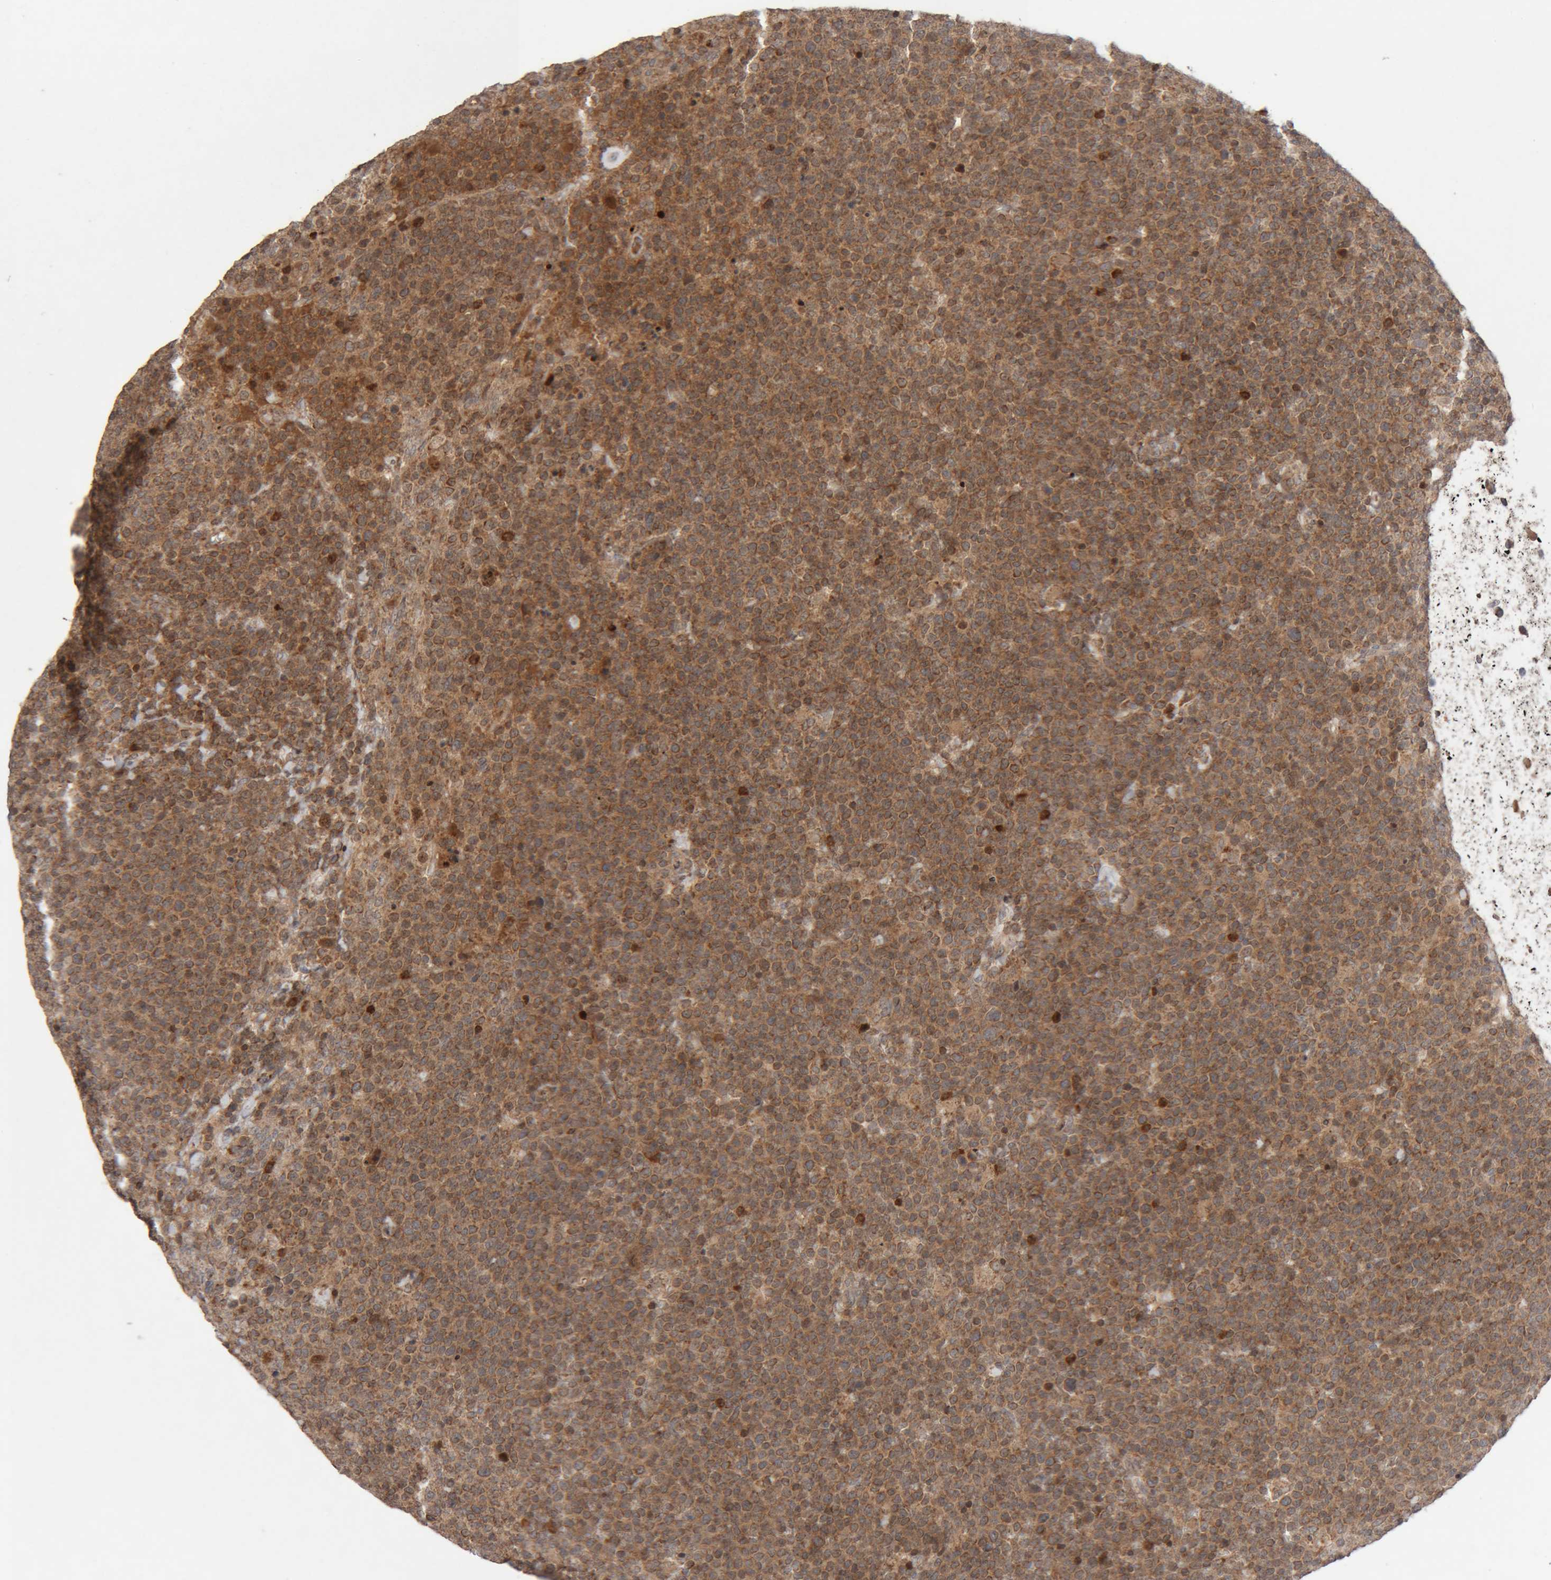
{"staining": {"intensity": "moderate", "quantity": ">75%", "location": "cytoplasmic/membranous"}, "tissue": "lymphoma", "cell_type": "Tumor cells", "image_type": "cancer", "snomed": [{"axis": "morphology", "description": "Malignant lymphoma, non-Hodgkin's type, High grade"}, {"axis": "topography", "description": "Lymph node"}], "caption": "Malignant lymphoma, non-Hodgkin's type (high-grade) tissue displays moderate cytoplasmic/membranous positivity in about >75% of tumor cells, visualized by immunohistochemistry.", "gene": "KIF21B", "patient": {"sex": "male", "age": 61}}